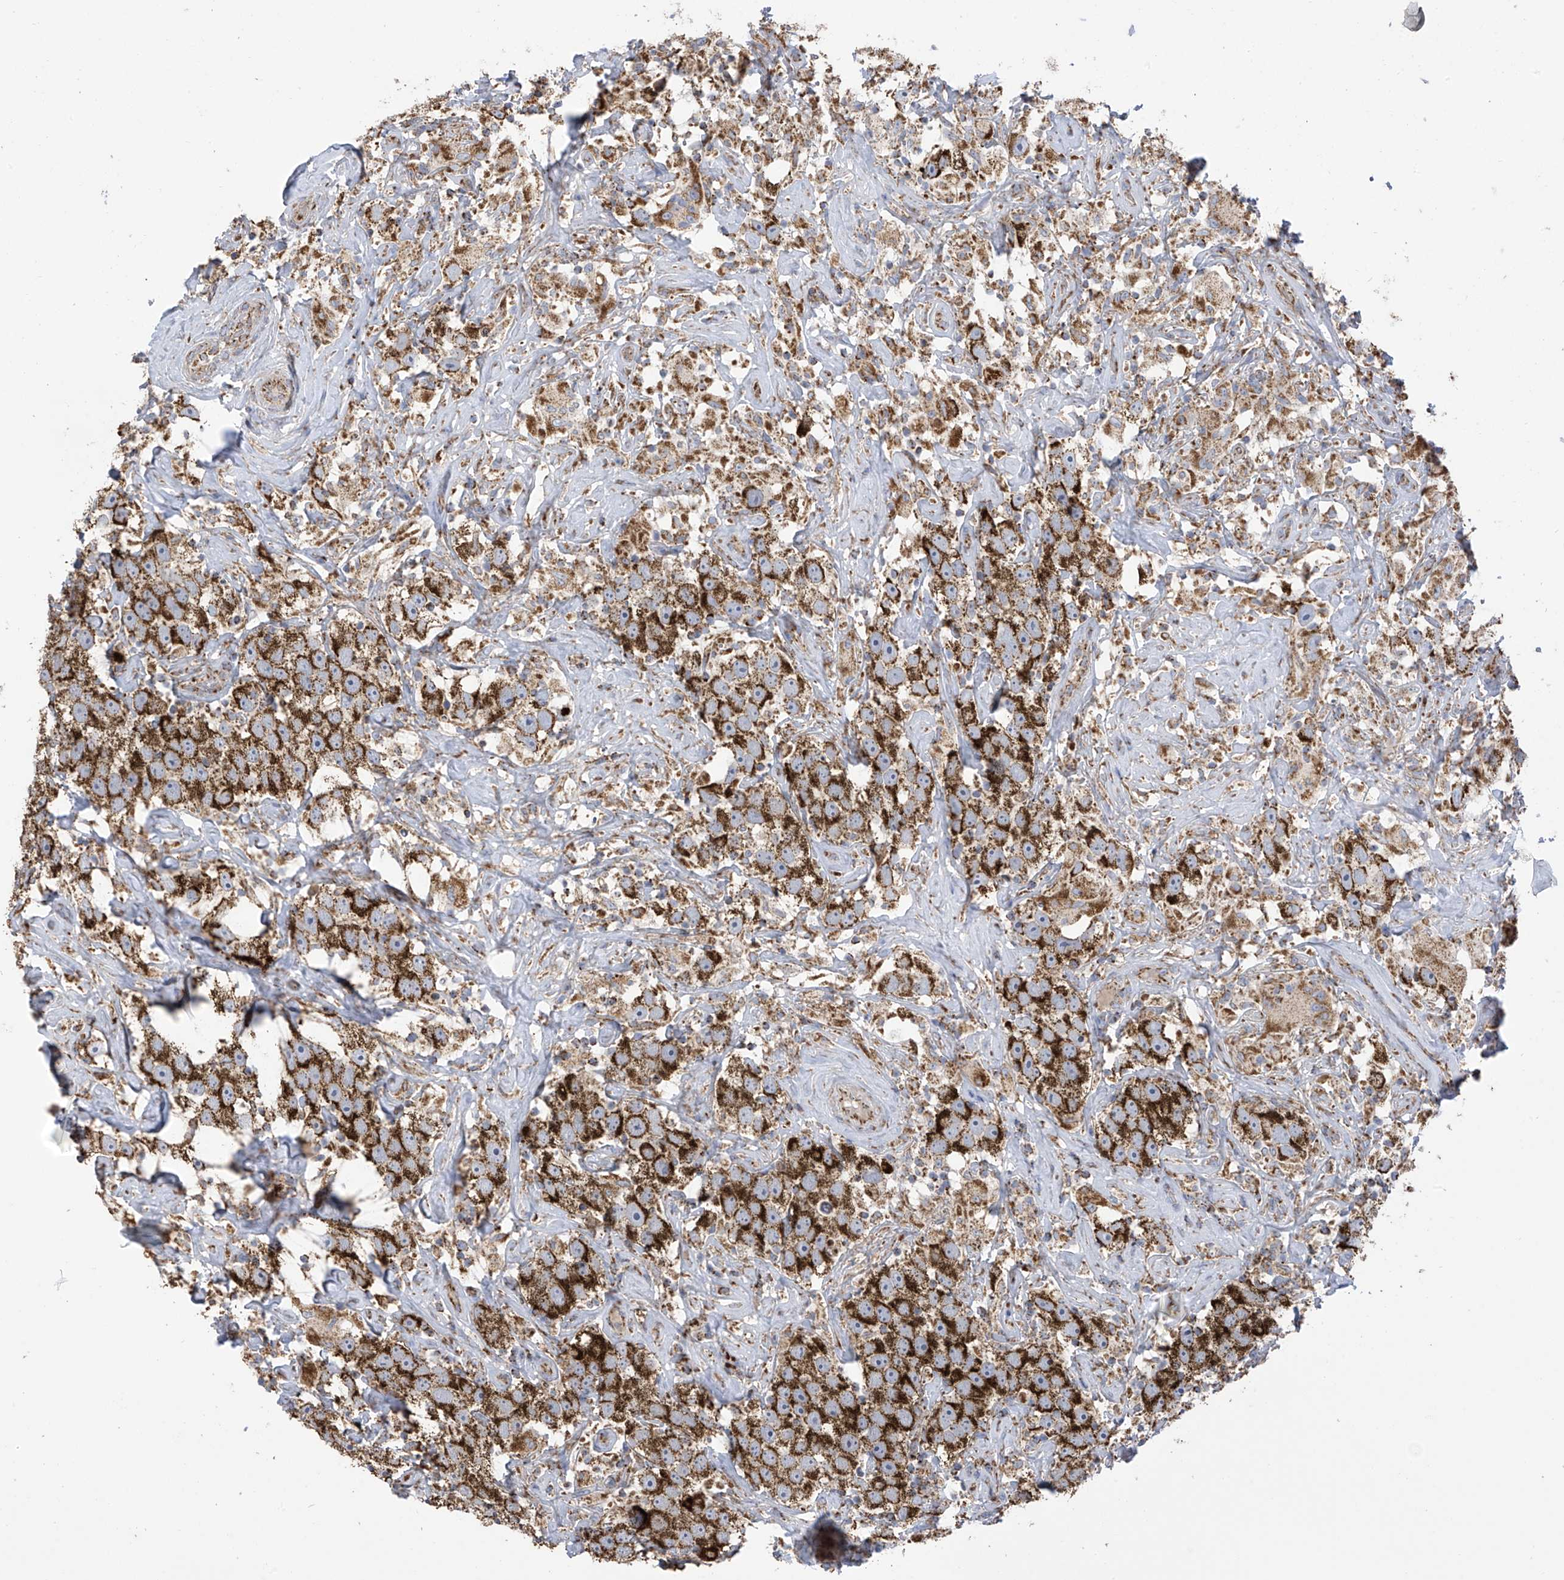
{"staining": {"intensity": "strong", "quantity": ">75%", "location": "cytoplasmic/membranous"}, "tissue": "testis cancer", "cell_type": "Tumor cells", "image_type": "cancer", "snomed": [{"axis": "morphology", "description": "Seminoma, NOS"}, {"axis": "topography", "description": "Testis"}], "caption": "Immunohistochemical staining of seminoma (testis) exhibits high levels of strong cytoplasmic/membranous protein staining in about >75% of tumor cells.", "gene": "PNPT1", "patient": {"sex": "male", "age": 49}}